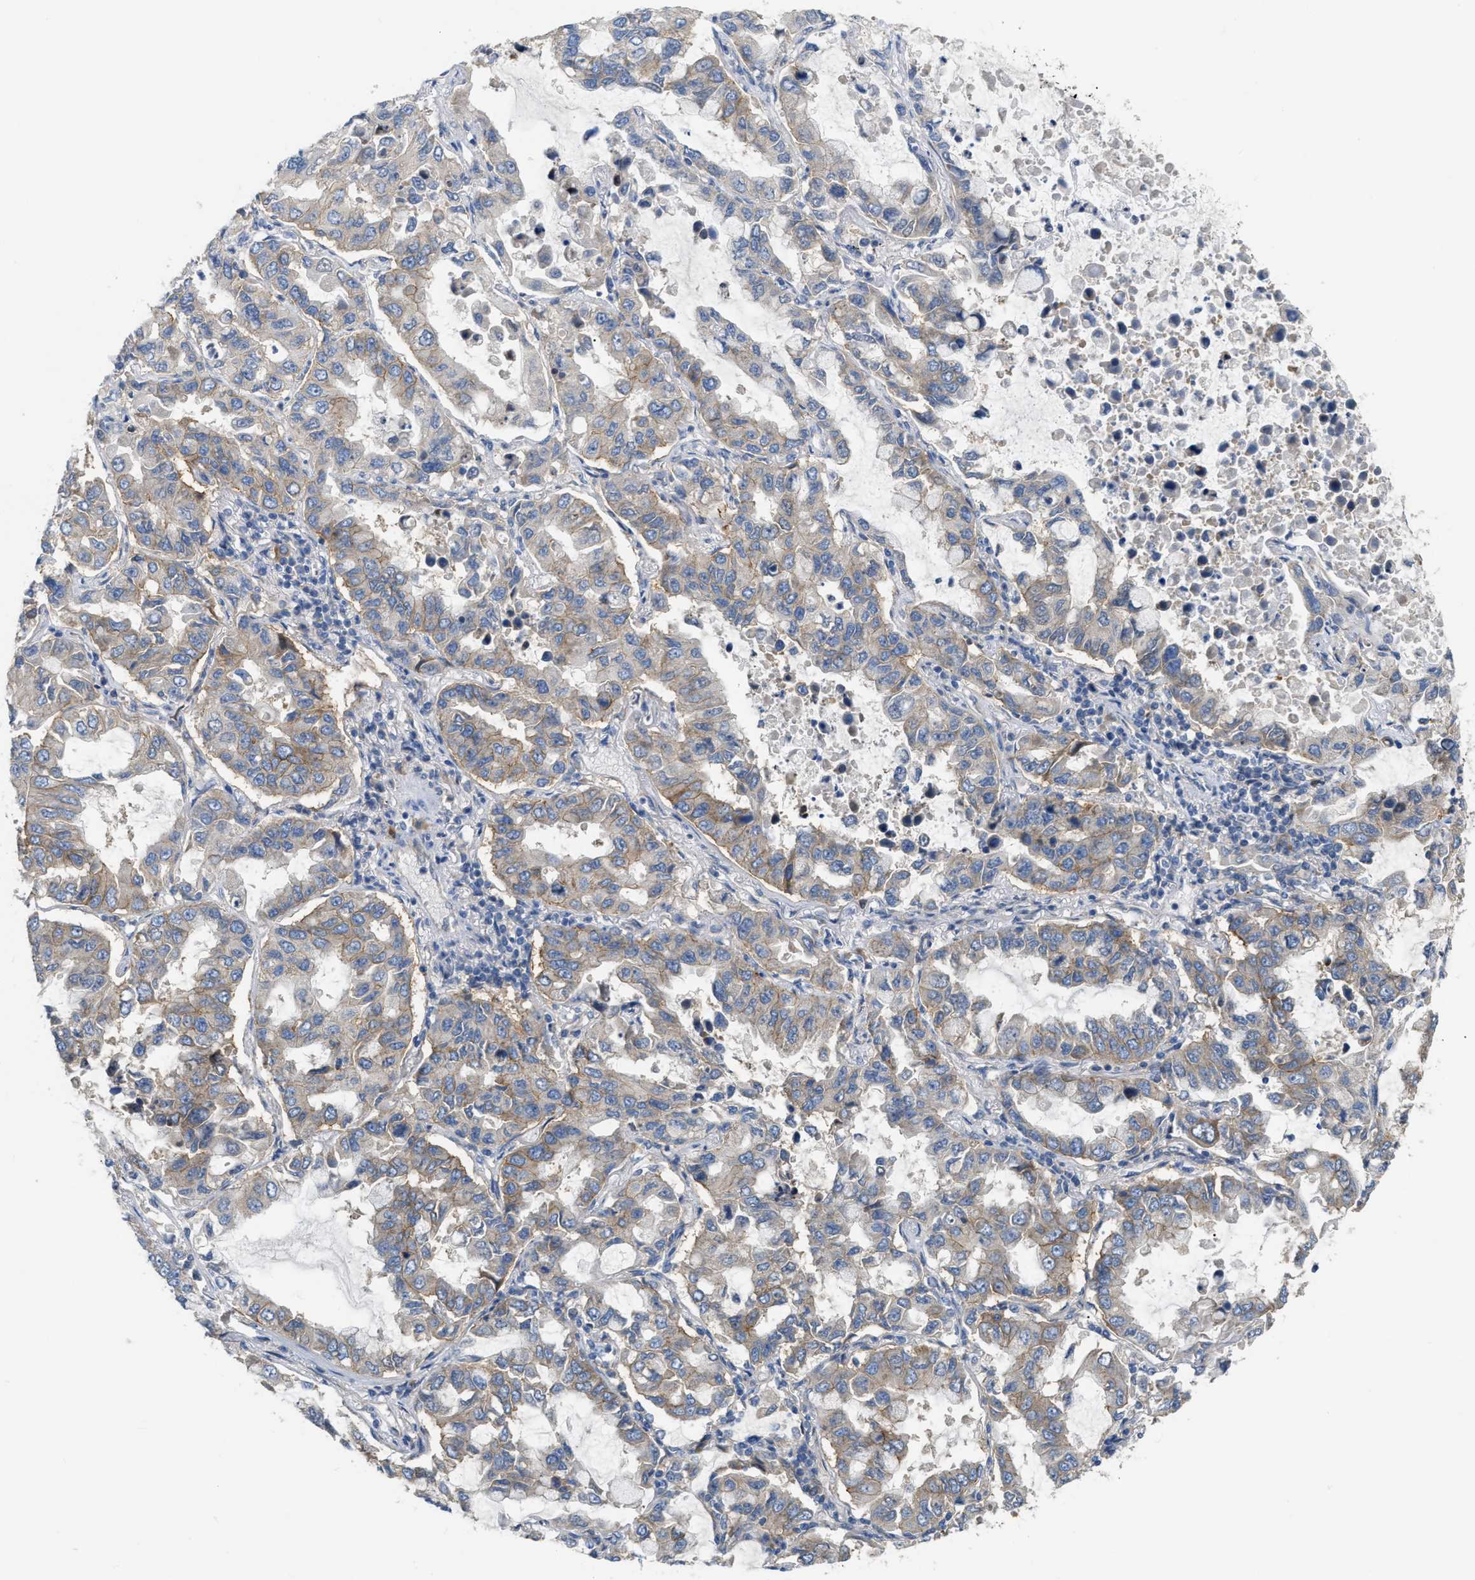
{"staining": {"intensity": "weak", "quantity": "25%-75%", "location": "cytoplasmic/membranous"}, "tissue": "lung cancer", "cell_type": "Tumor cells", "image_type": "cancer", "snomed": [{"axis": "morphology", "description": "Adenocarcinoma, NOS"}, {"axis": "topography", "description": "Lung"}], "caption": "Lung cancer (adenocarcinoma) stained for a protein displays weak cytoplasmic/membranous positivity in tumor cells.", "gene": "DHX58", "patient": {"sex": "male", "age": 64}}